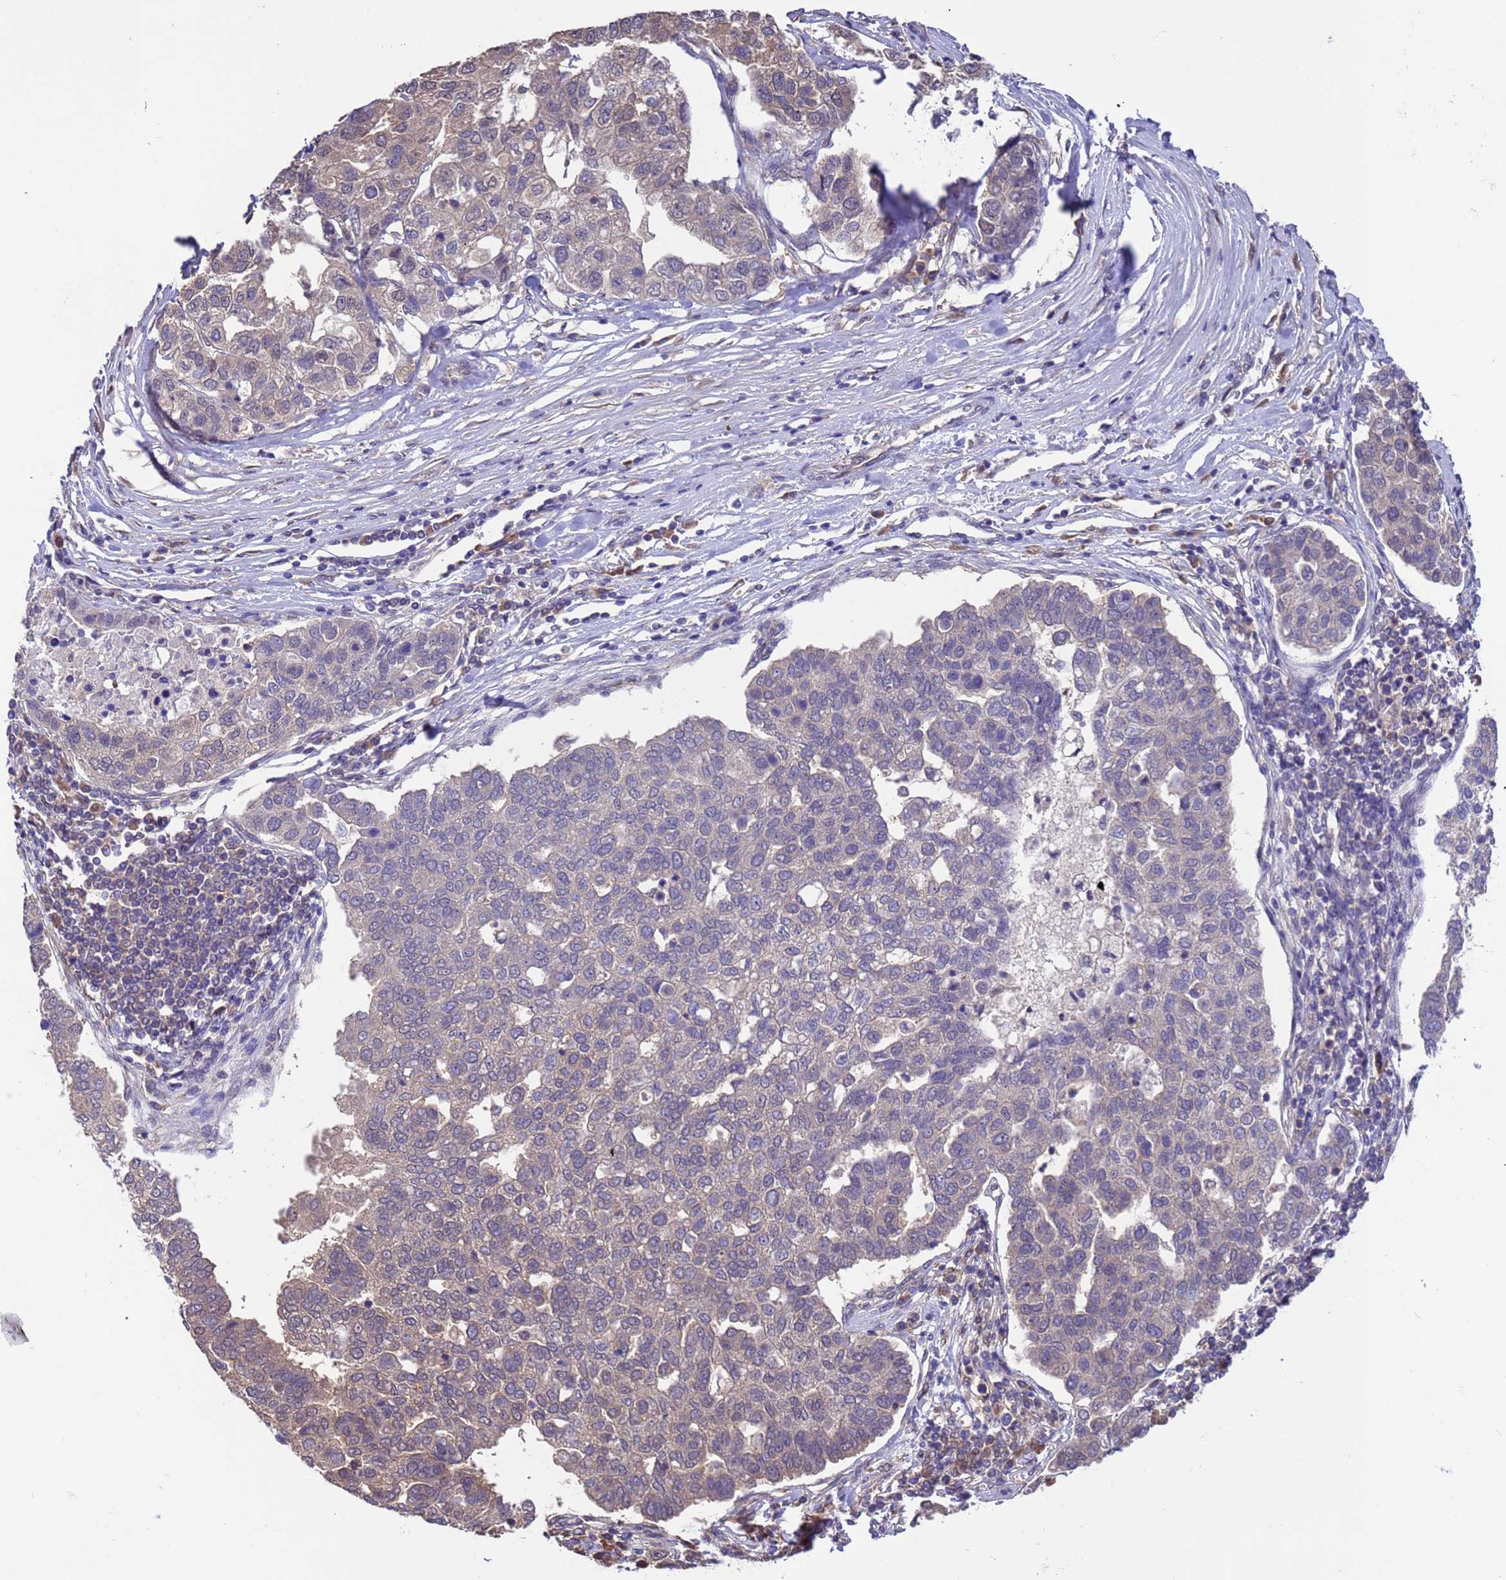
{"staining": {"intensity": "negative", "quantity": "none", "location": "none"}, "tissue": "pancreatic cancer", "cell_type": "Tumor cells", "image_type": "cancer", "snomed": [{"axis": "morphology", "description": "Adenocarcinoma, NOS"}, {"axis": "topography", "description": "Pancreas"}], "caption": "Immunohistochemical staining of human adenocarcinoma (pancreatic) displays no significant positivity in tumor cells. Brightfield microscopy of IHC stained with DAB (3,3'-diaminobenzidine) (brown) and hematoxylin (blue), captured at high magnification.", "gene": "ZFP69B", "patient": {"sex": "female", "age": 61}}